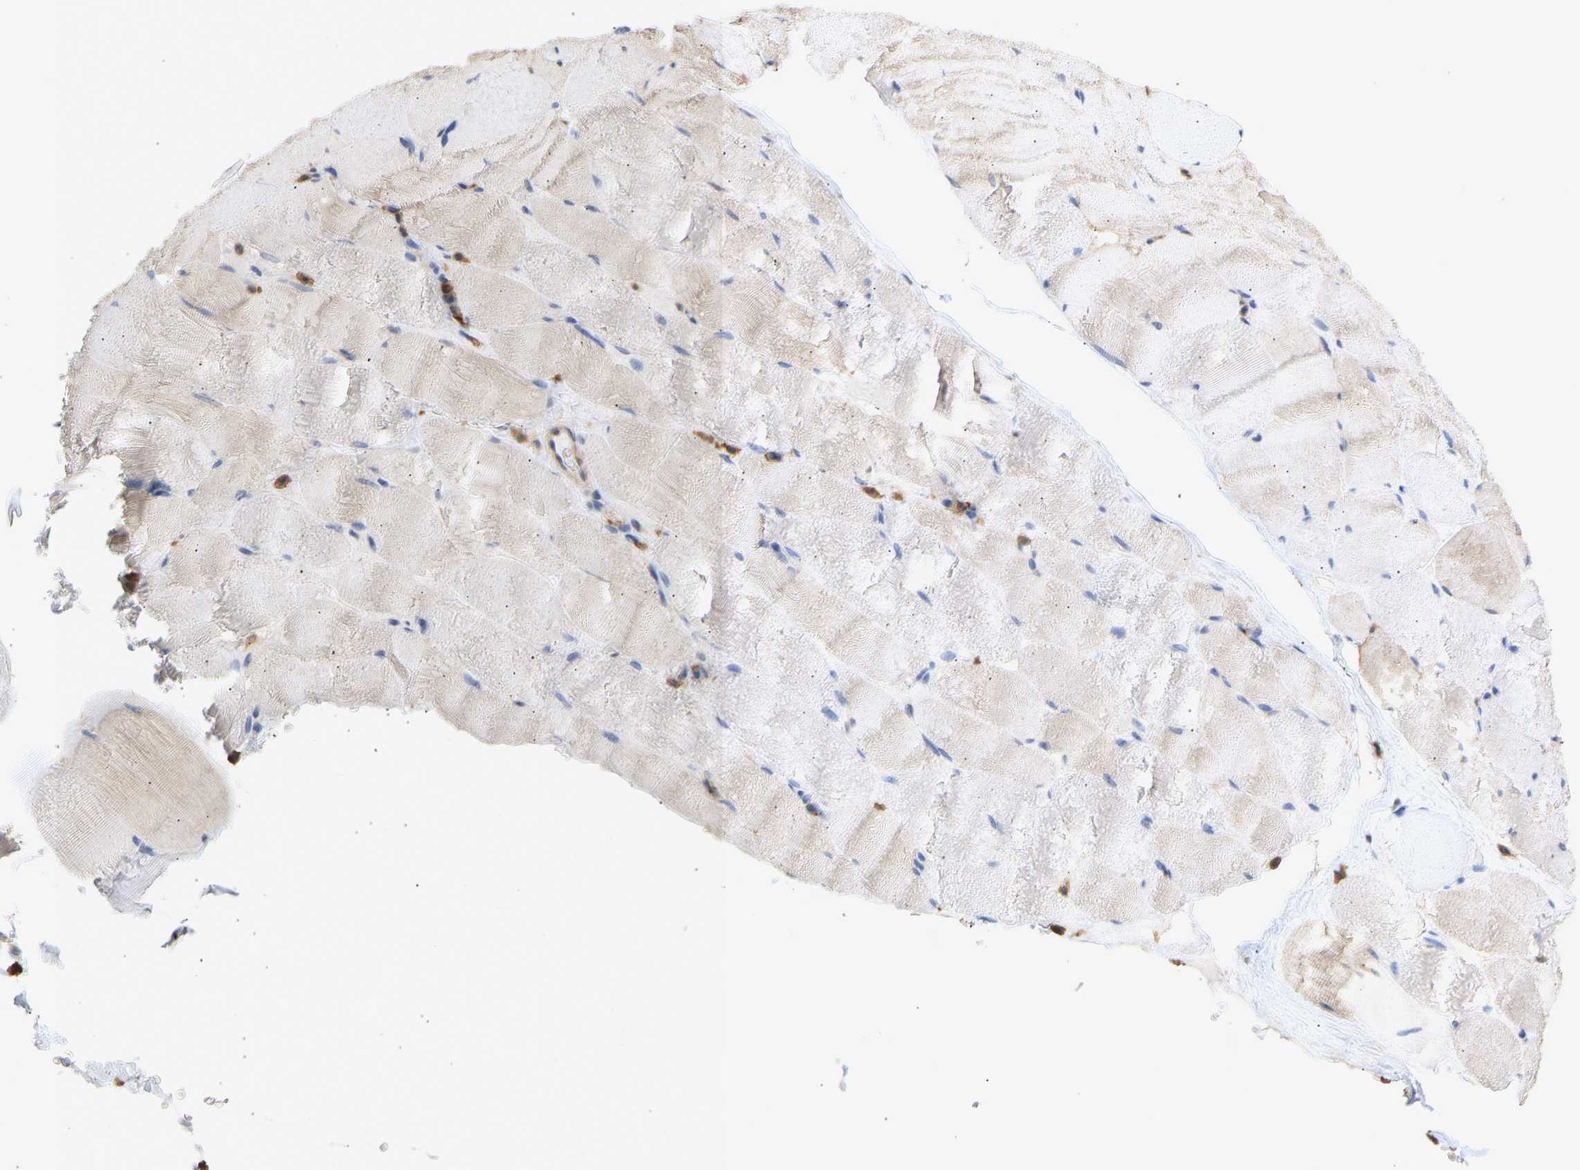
{"staining": {"intensity": "negative", "quantity": "none", "location": "none"}, "tissue": "skeletal muscle", "cell_type": "Myocytes", "image_type": "normal", "snomed": [{"axis": "morphology", "description": "Normal tissue, NOS"}, {"axis": "topography", "description": "Skeletal muscle"}], "caption": "The micrograph reveals no significant positivity in myocytes of skeletal muscle.", "gene": "ENO1", "patient": {"sex": "male", "age": 62}}